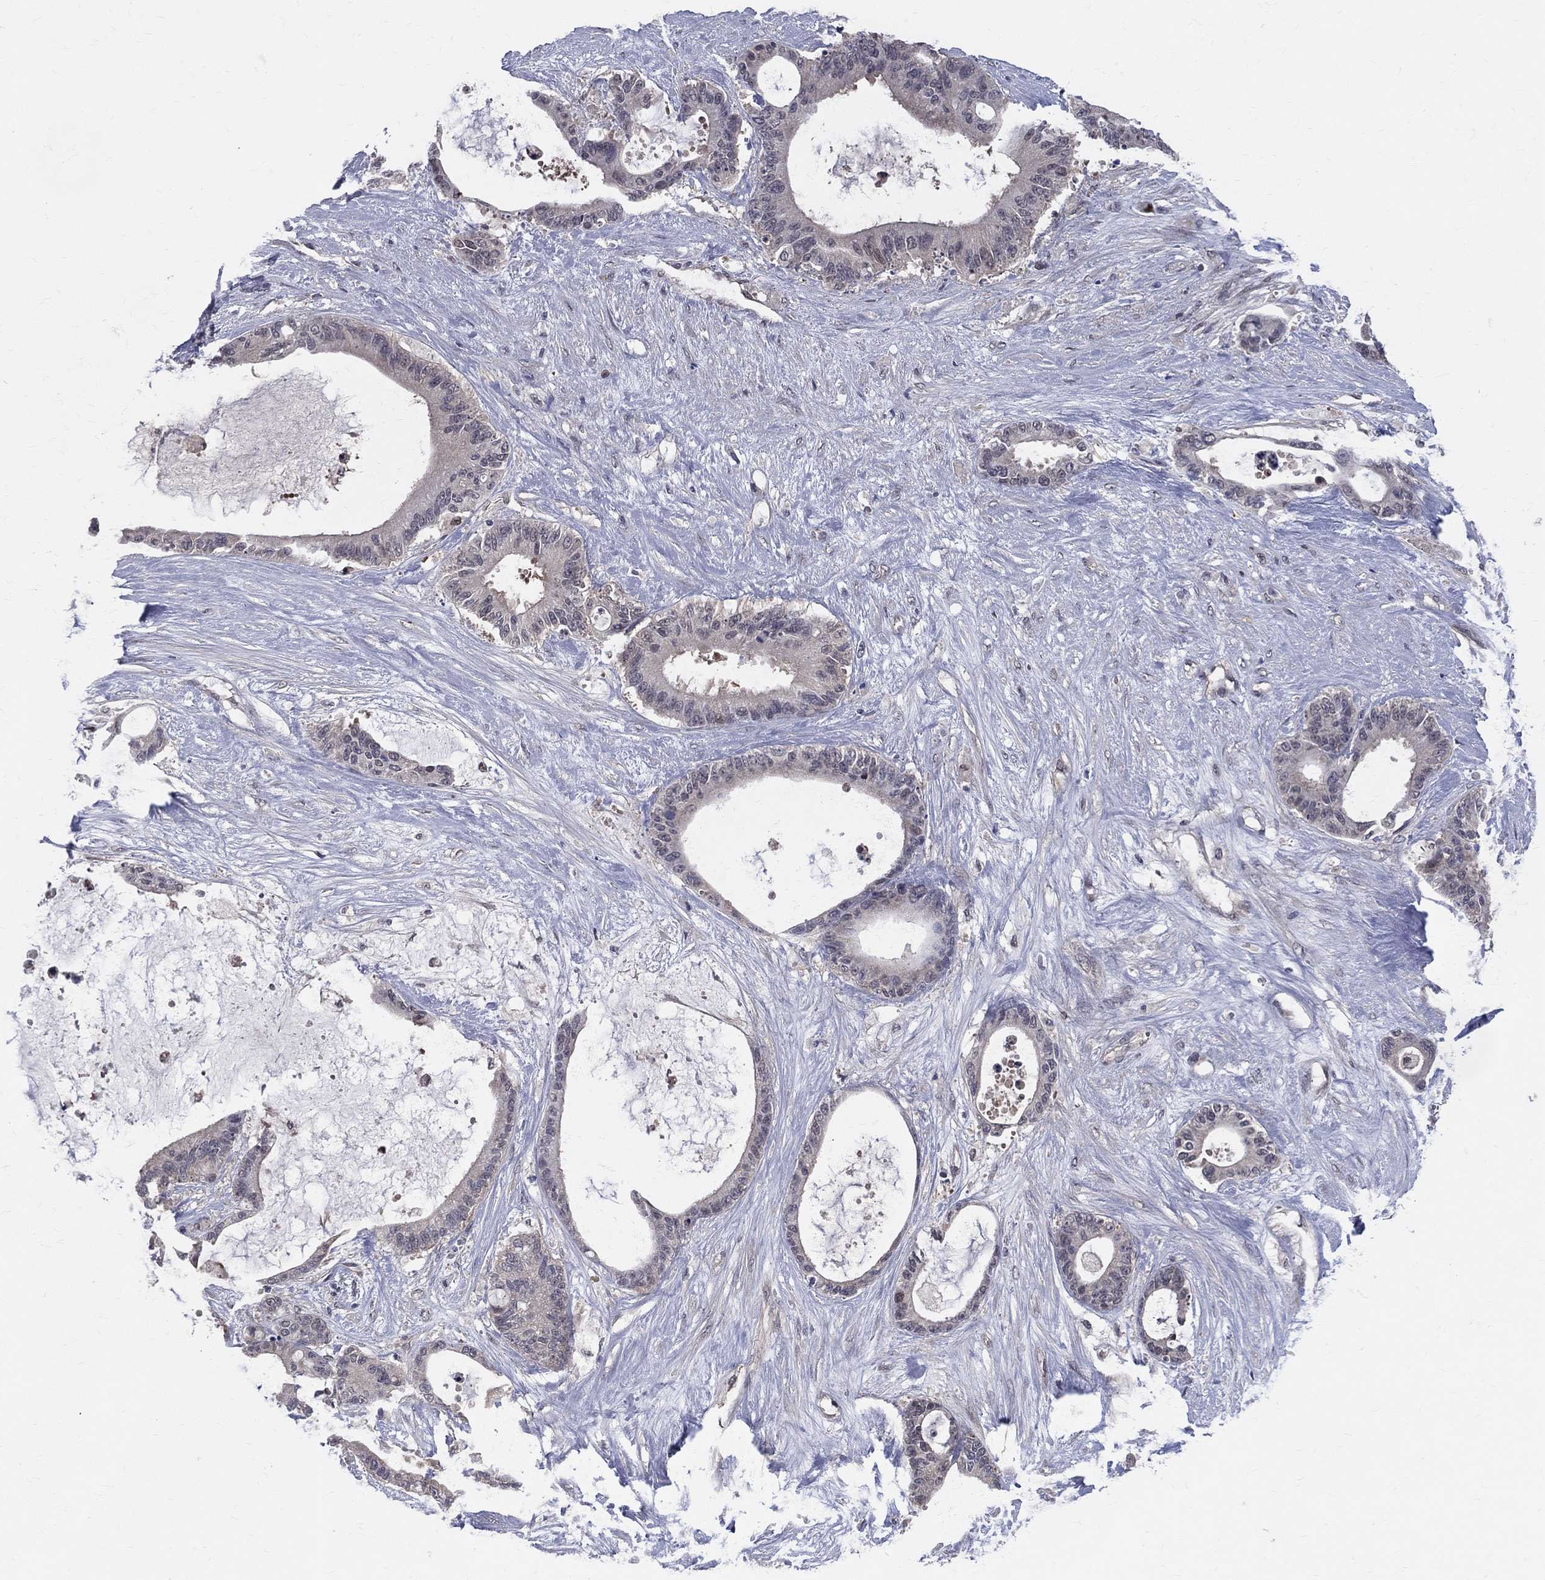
{"staining": {"intensity": "negative", "quantity": "none", "location": "none"}, "tissue": "liver cancer", "cell_type": "Tumor cells", "image_type": "cancer", "snomed": [{"axis": "morphology", "description": "Normal tissue, NOS"}, {"axis": "morphology", "description": "Cholangiocarcinoma"}, {"axis": "topography", "description": "Liver"}, {"axis": "topography", "description": "Peripheral nerve tissue"}], "caption": "Immunohistochemical staining of liver cancer shows no significant expression in tumor cells.", "gene": "DLG4", "patient": {"sex": "female", "age": 73}}